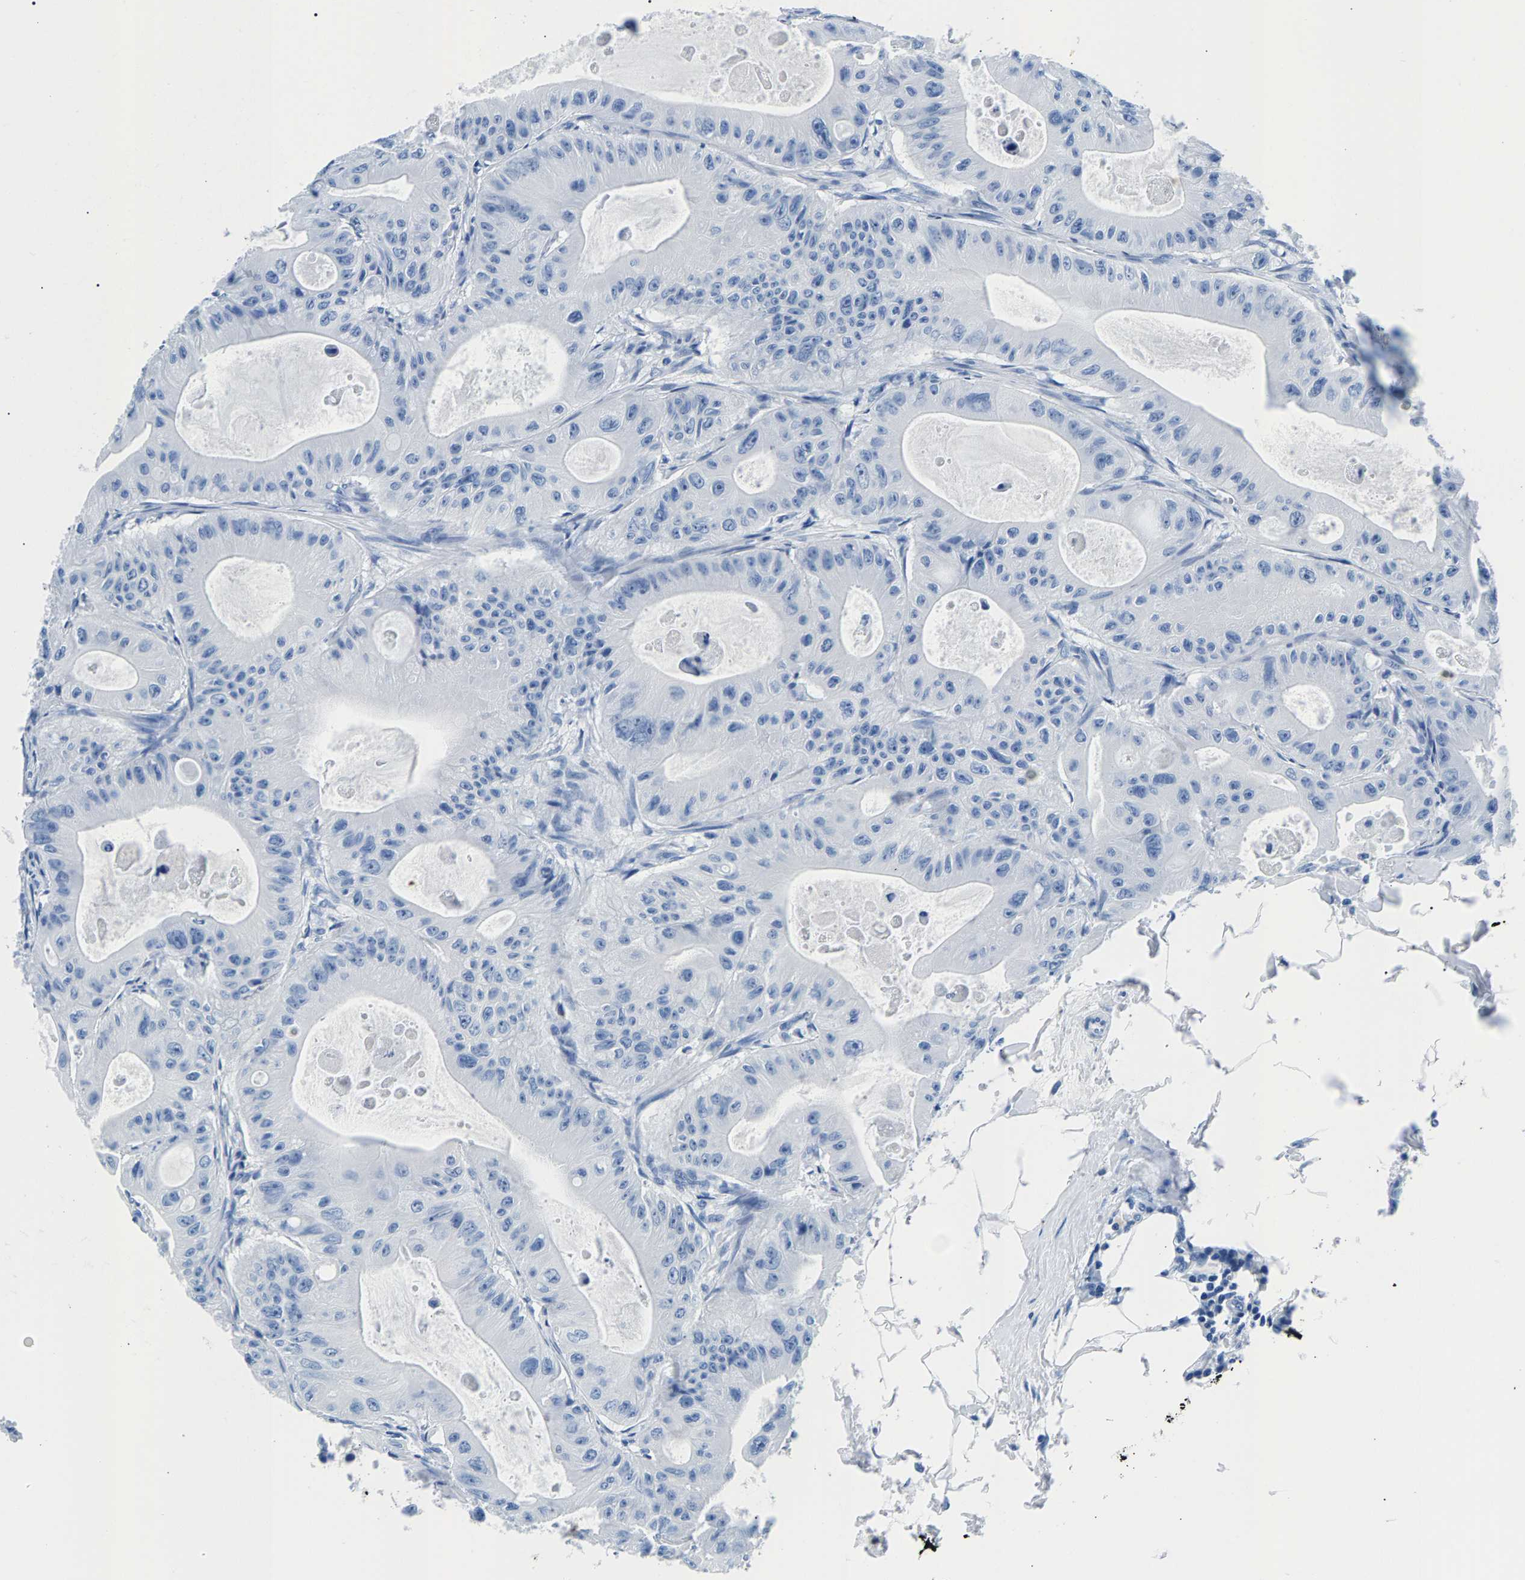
{"staining": {"intensity": "negative", "quantity": "none", "location": "none"}, "tissue": "colorectal cancer", "cell_type": "Tumor cells", "image_type": "cancer", "snomed": [{"axis": "morphology", "description": "Adenocarcinoma, NOS"}, {"axis": "topography", "description": "Colon"}], "caption": "Immunohistochemical staining of colorectal adenocarcinoma exhibits no significant expression in tumor cells.", "gene": "CPS1", "patient": {"sex": "female", "age": 46}}